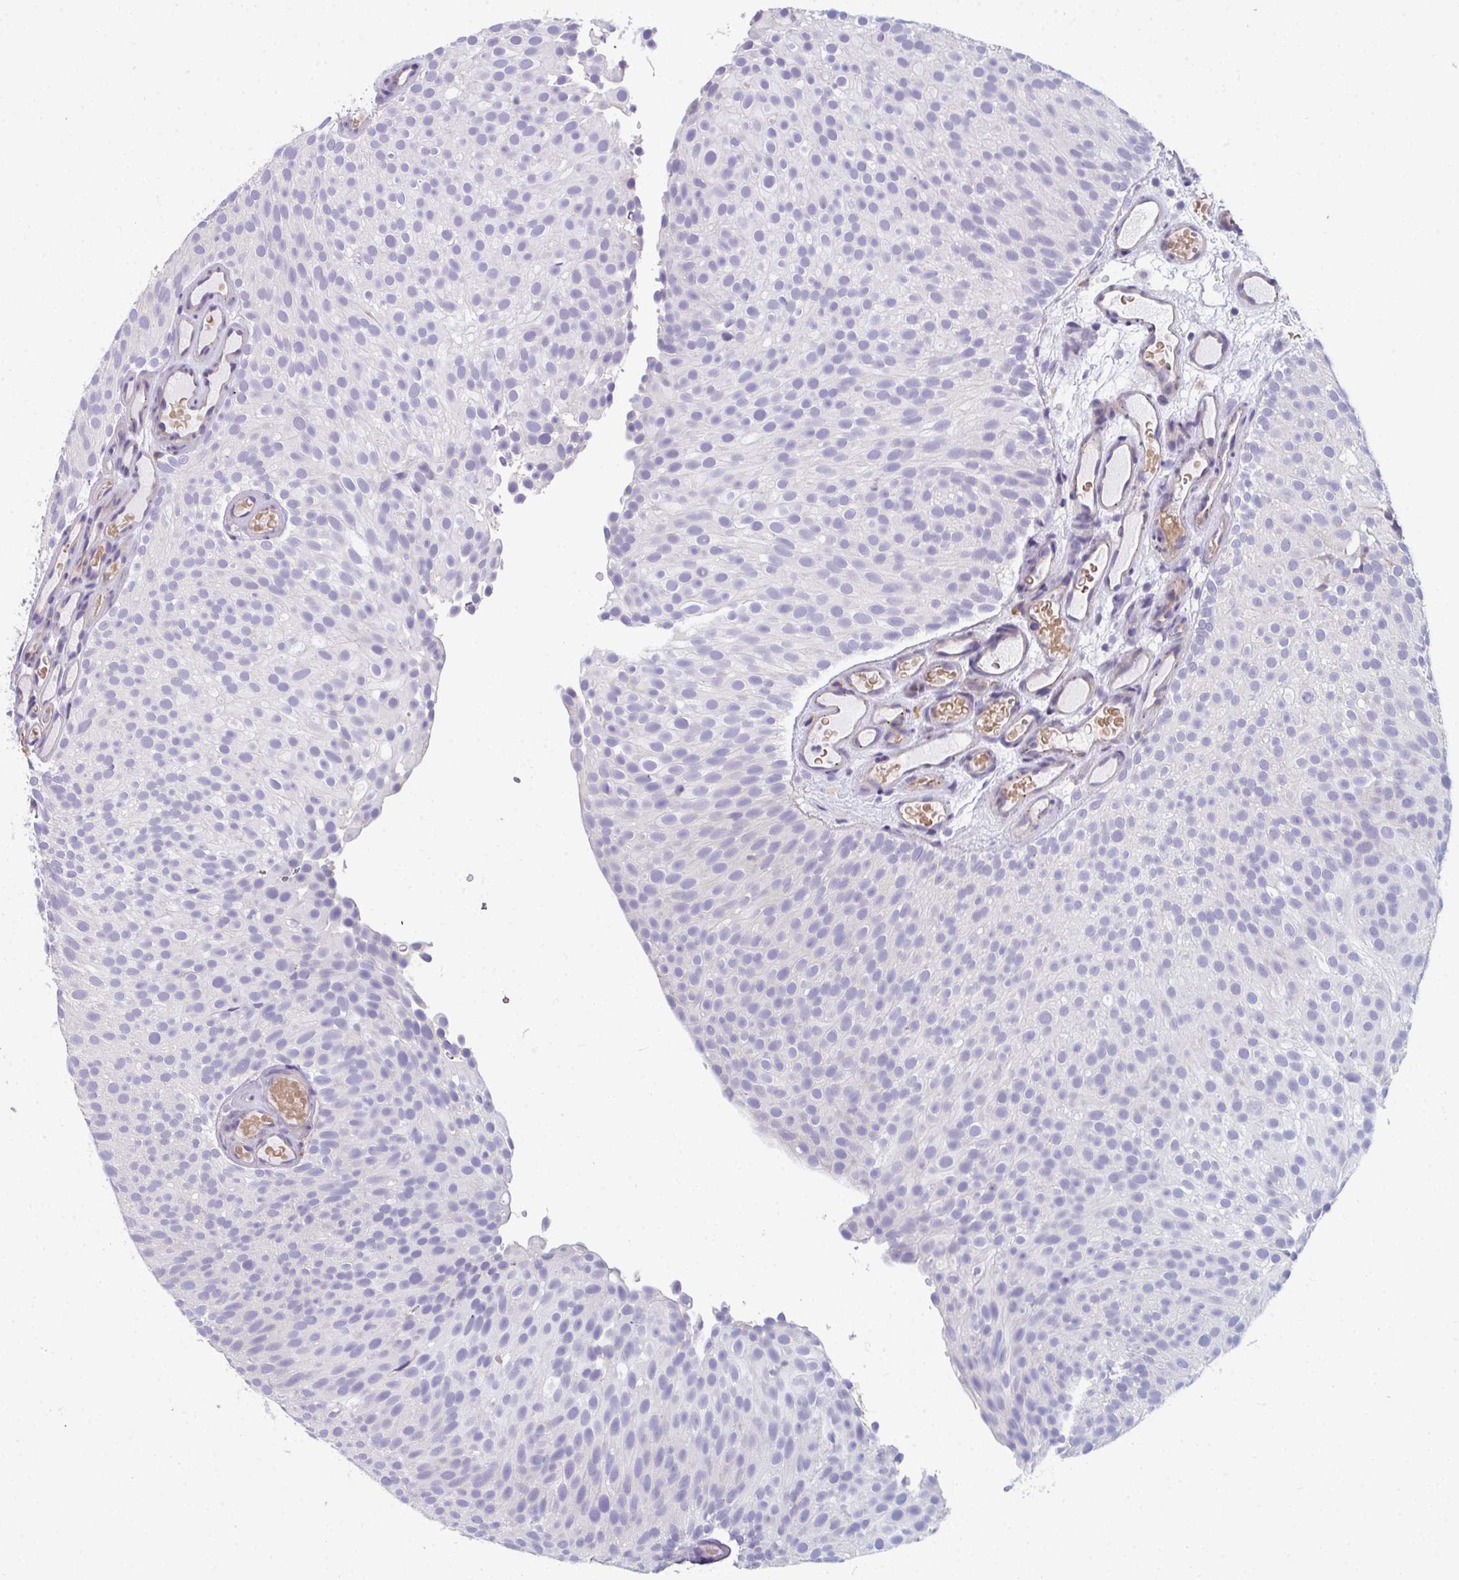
{"staining": {"intensity": "negative", "quantity": "none", "location": "none"}, "tissue": "urothelial cancer", "cell_type": "Tumor cells", "image_type": "cancer", "snomed": [{"axis": "morphology", "description": "Urothelial carcinoma, Low grade"}, {"axis": "topography", "description": "Urinary bladder"}], "caption": "Immunohistochemistry image of neoplastic tissue: human low-grade urothelial carcinoma stained with DAB (3,3'-diaminobenzidine) exhibits no significant protein positivity in tumor cells.", "gene": "EIF1AD", "patient": {"sex": "male", "age": 78}}